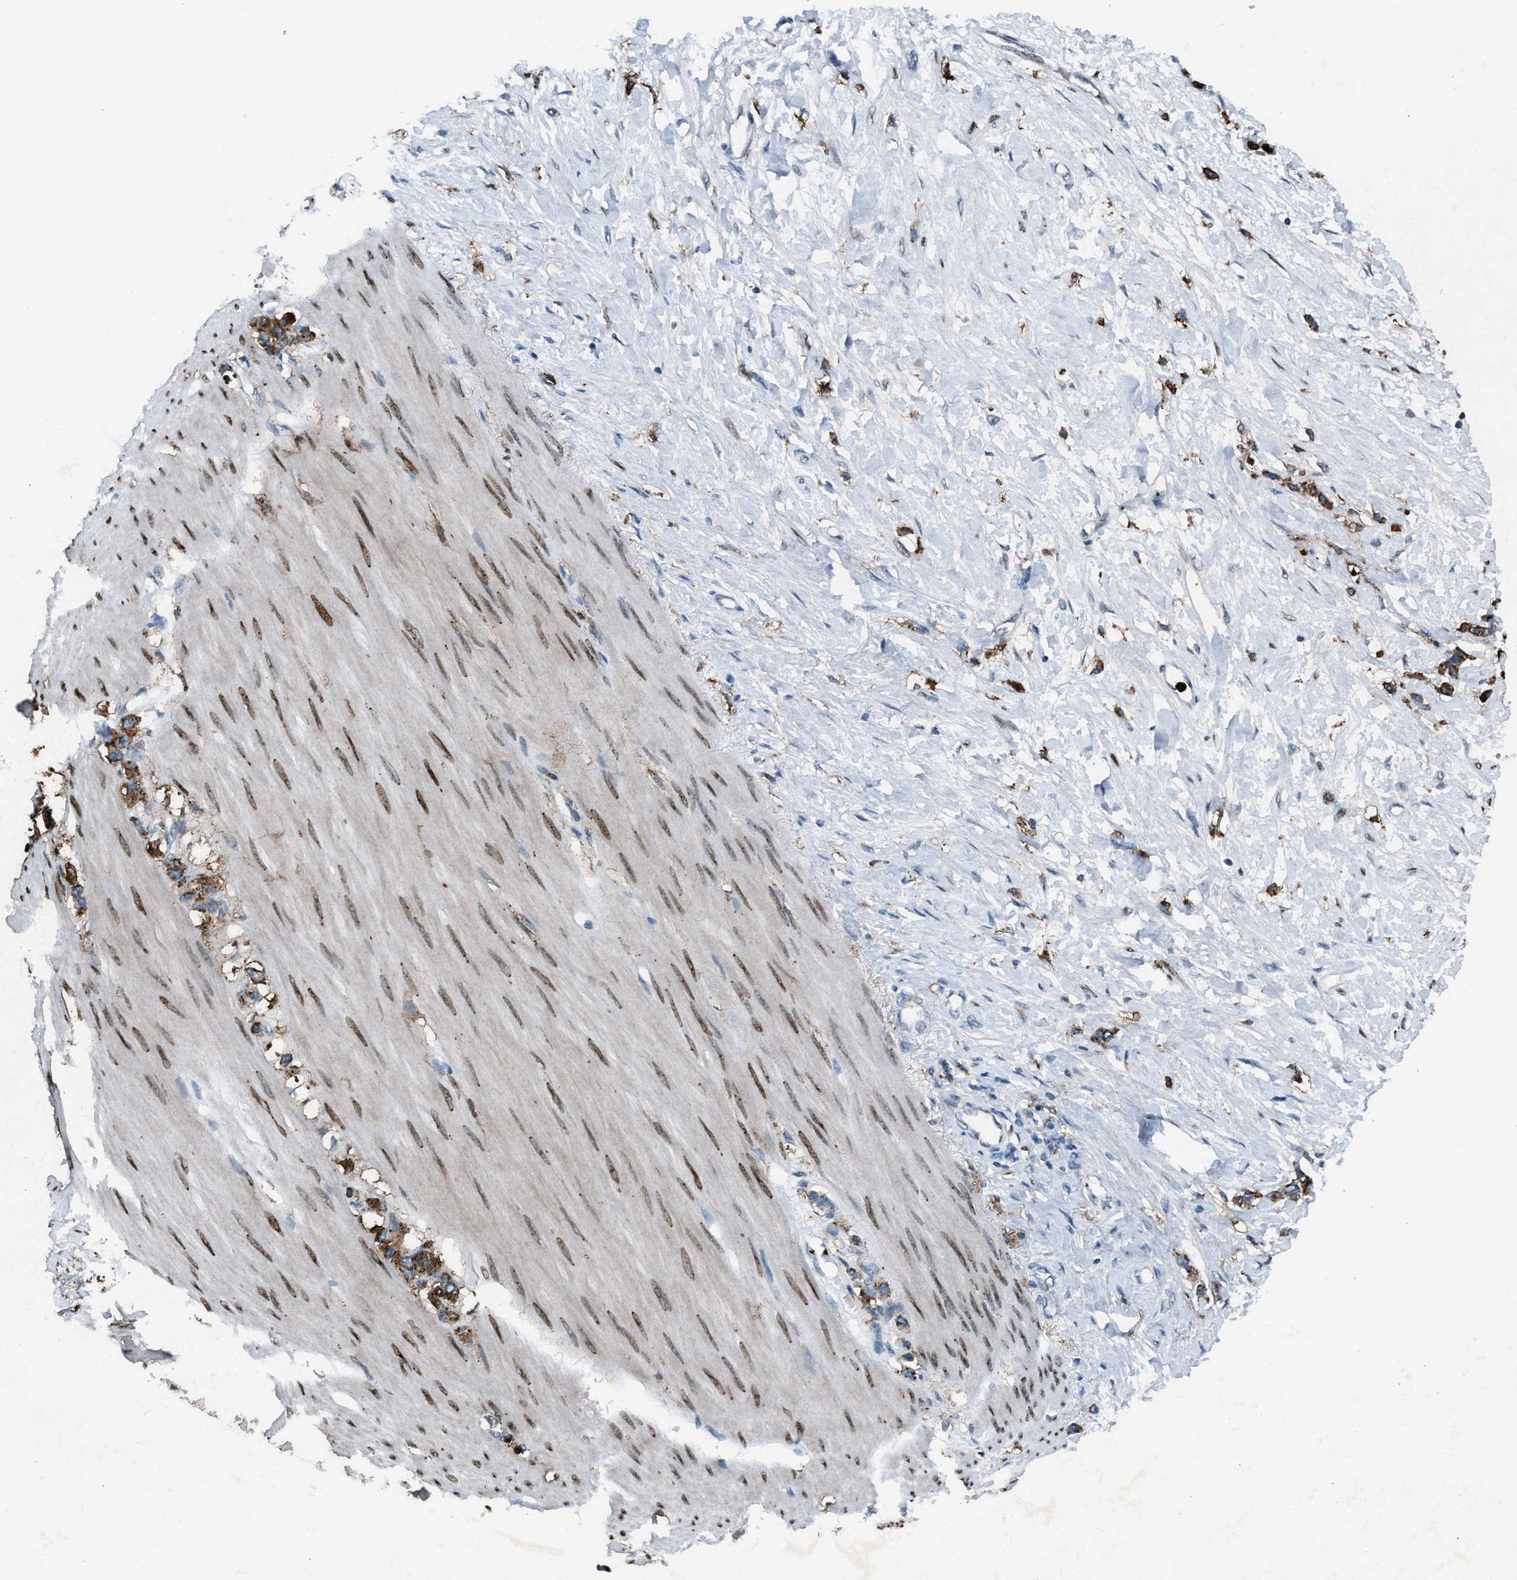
{"staining": {"intensity": "strong", "quantity": ">75%", "location": "cytoplasmic/membranous"}, "tissue": "stomach cancer", "cell_type": "Tumor cells", "image_type": "cancer", "snomed": [{"axis": "morphology", "description": "Adenocarcinoma, NOS"}, {"axis": "topography", "description": "Stomach"}], "caption": "Approximately >75% of tumor cells in stomach cancer (adenocarcinoma) reveal strong cytoplasmic/membranous protein staining as visualized by brown immunohistochemical staining.", "gene": "FCER1G", "patient": {"sex": "female", "age": 65}}